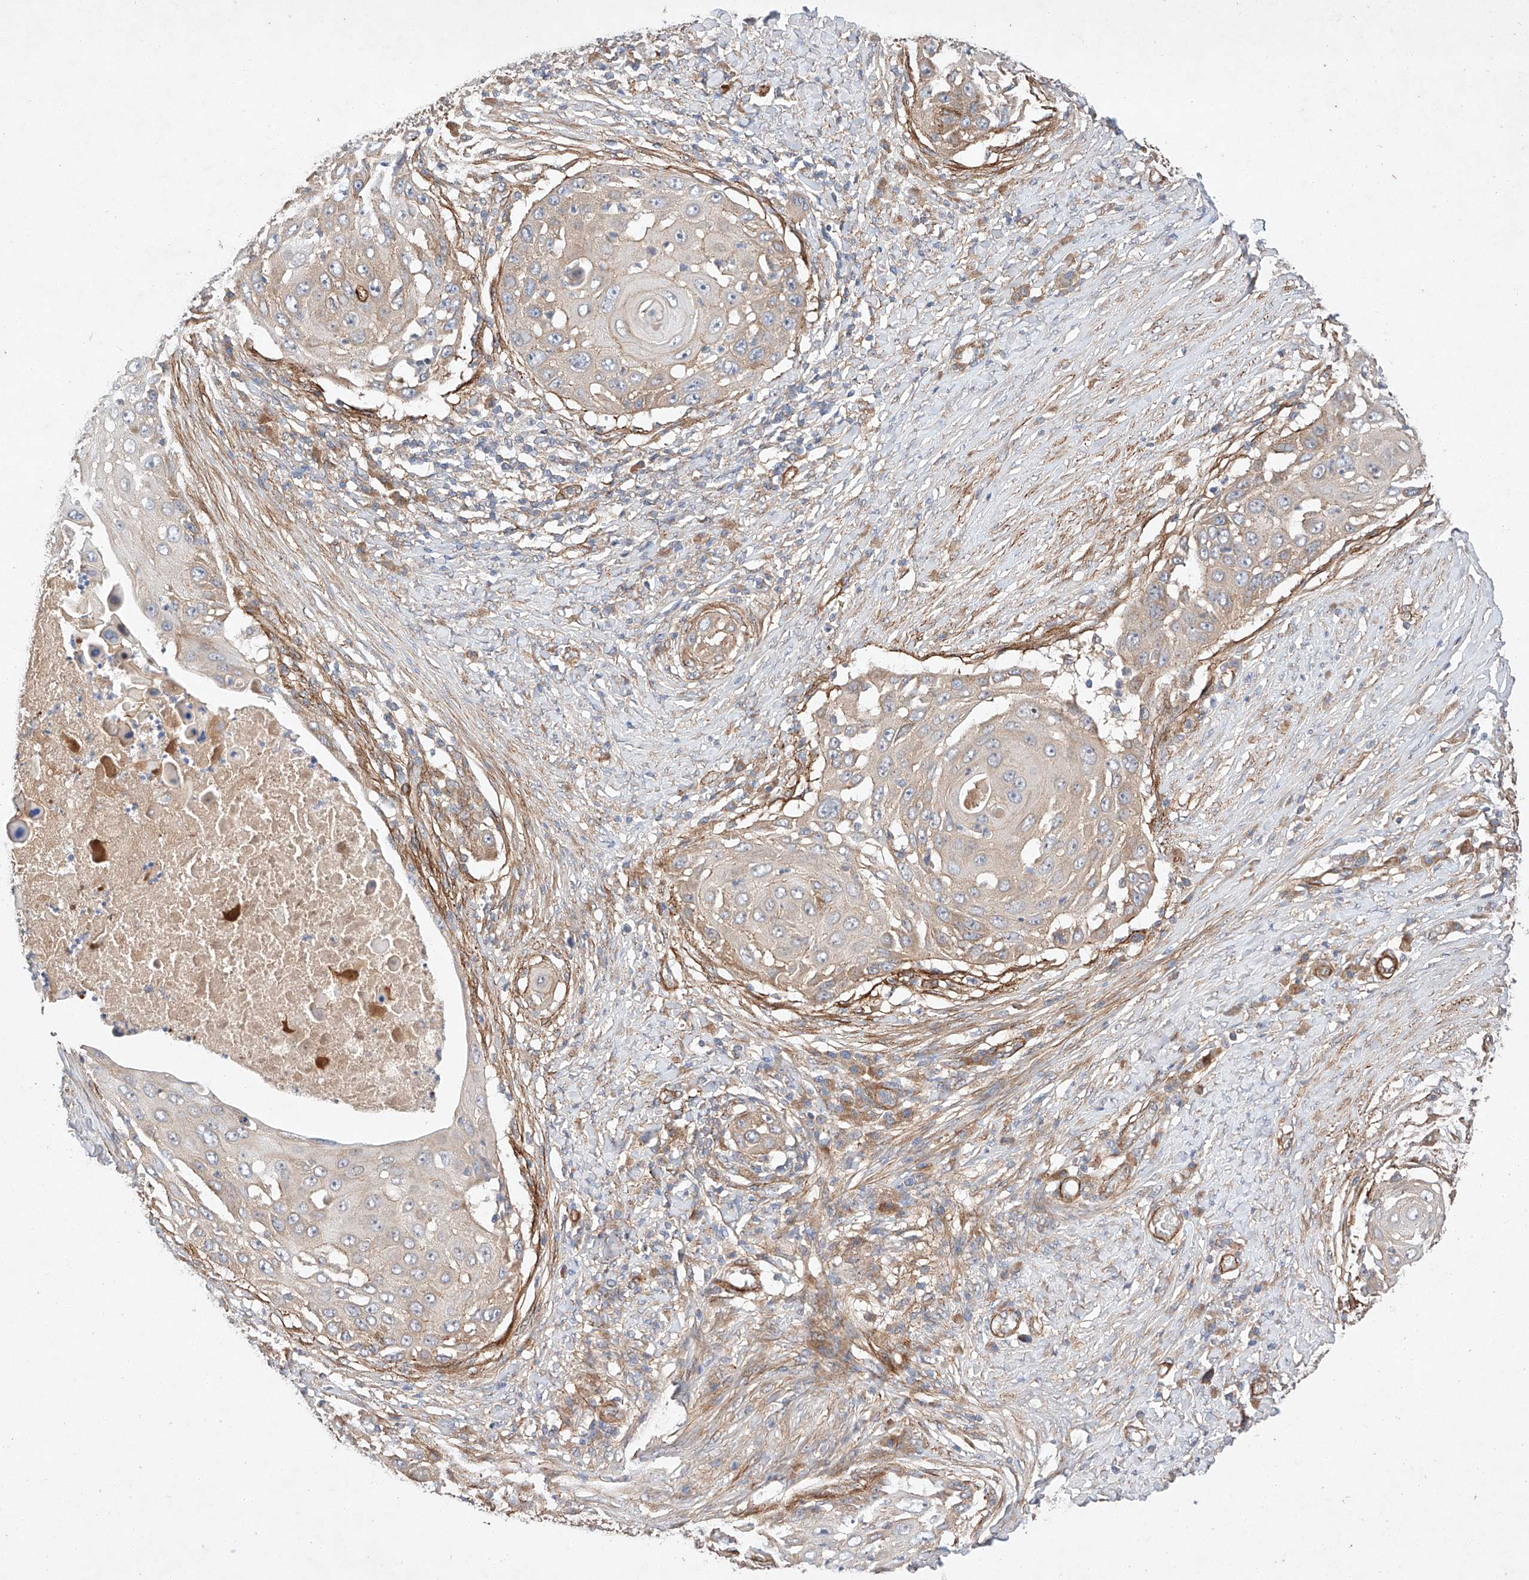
{"staining": {"intensity": "weak", "quantity": "<25%", "location": "cytoplasmic/membranous"}, "tissue": "skin cancer", "cell_type": "Tumor cells", "image_type": "cancer", "snomed": [{"axis": "morphology", "description": "Squamous cell carcinoma, NOS"}, {"axis": "topography", "description": "Skin"}], "caption": "A micrograph of human squamous cell carcinoma (skin) is negative for staining in tumor cells.", "gene": "RAB23", "patient": {"sex": "female", "age": 44}}